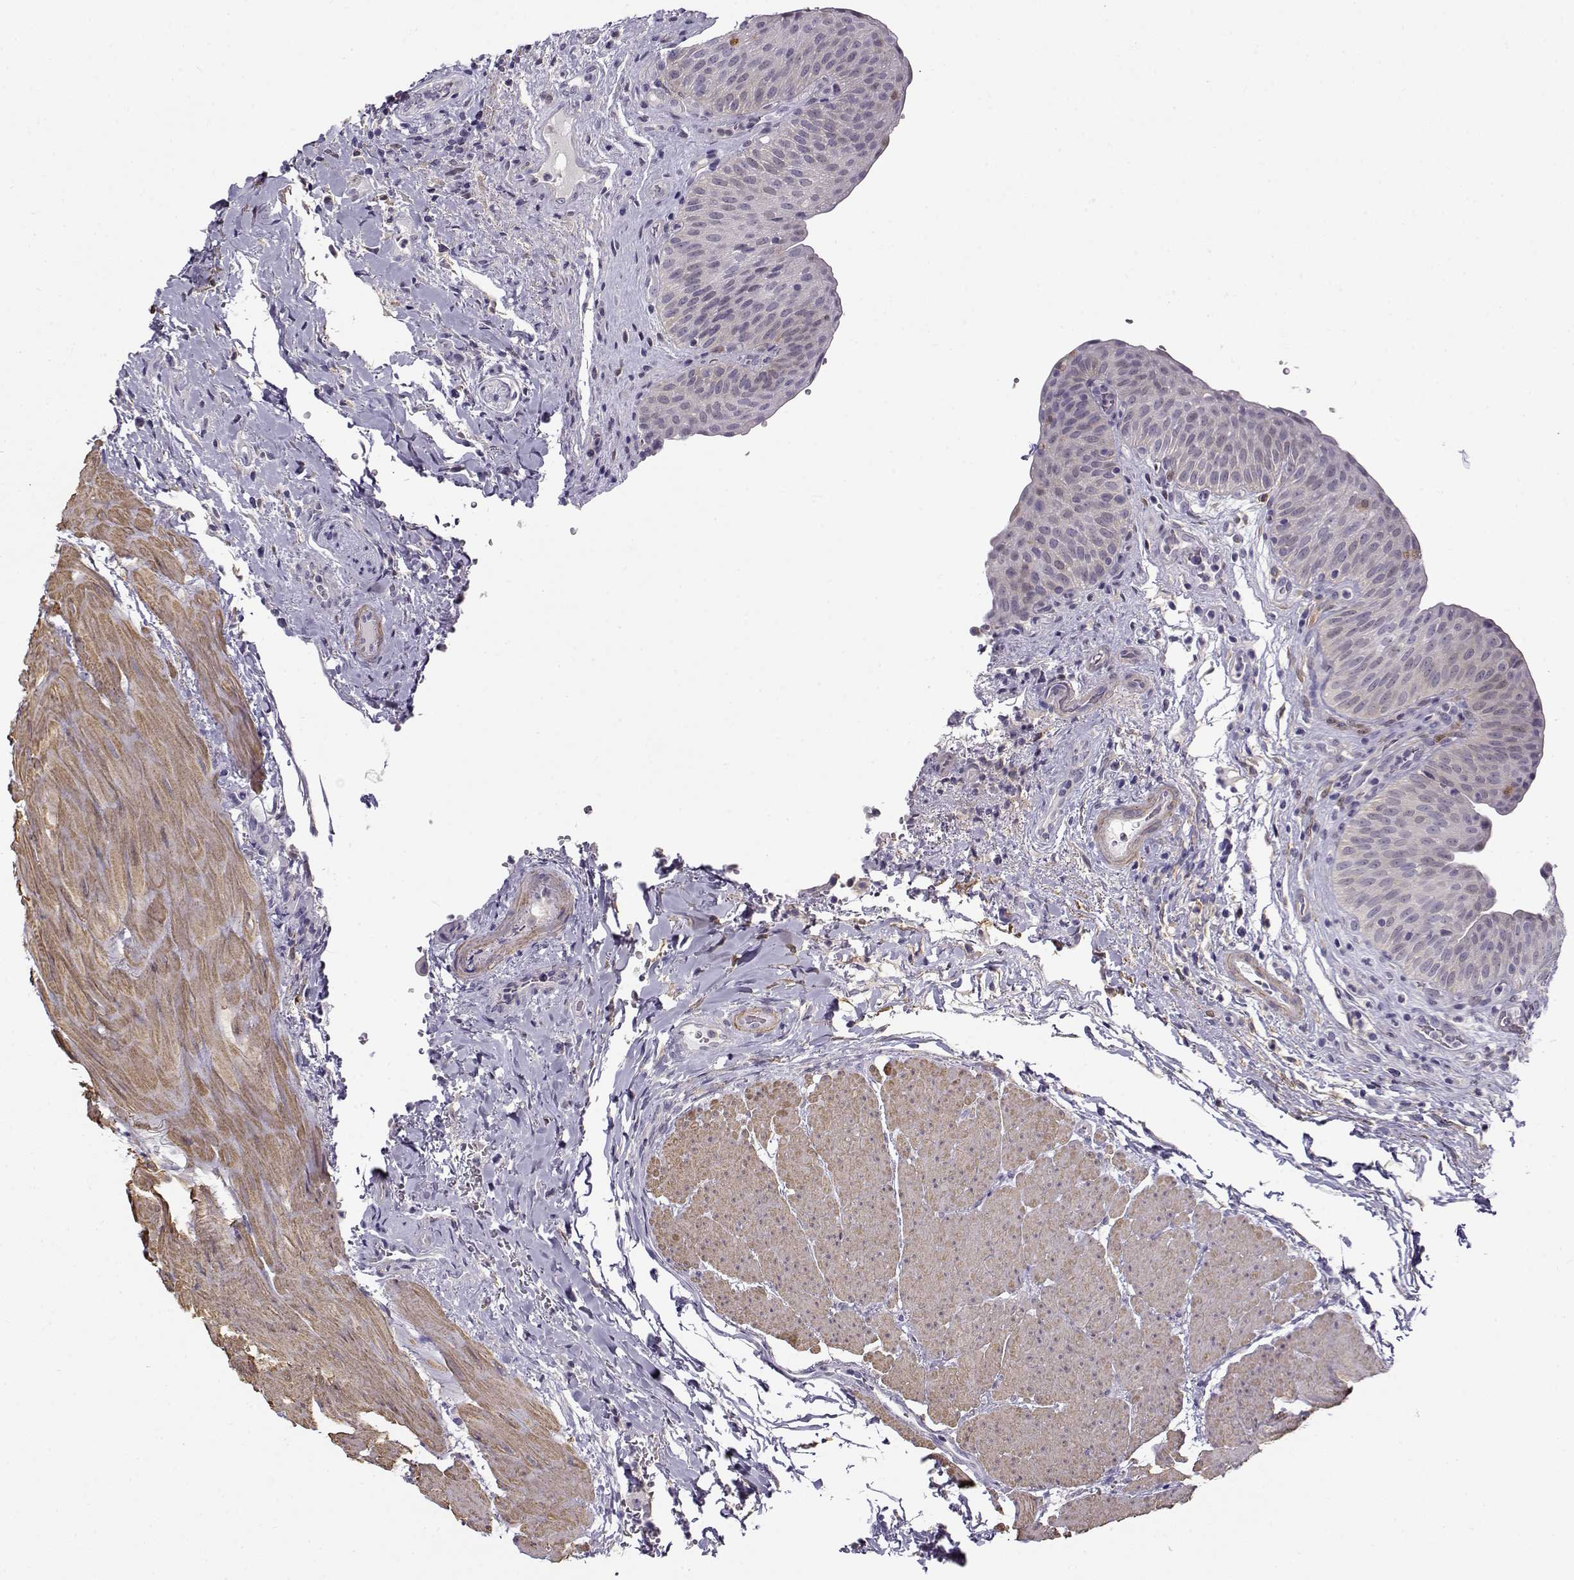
{"staining": {"intensity": "negative", "quantity": "none", "location": "none"}, "tissue": "urinary bladder", "cell_type": "Urothelial cells", "image_type": "normal", "snomed": [{"axis": "morphology", "description": "Normal tissue, NOS"}, {"axis": "topography", "description": "Urinary bladder"}], "caption": "Protein analysis of normal urinary bladder reveals no significant staining in urothelial cells. Nuclei are stained in blue.", "gene": "UCP3", "patient": {"sex": "male", "age": 66}}